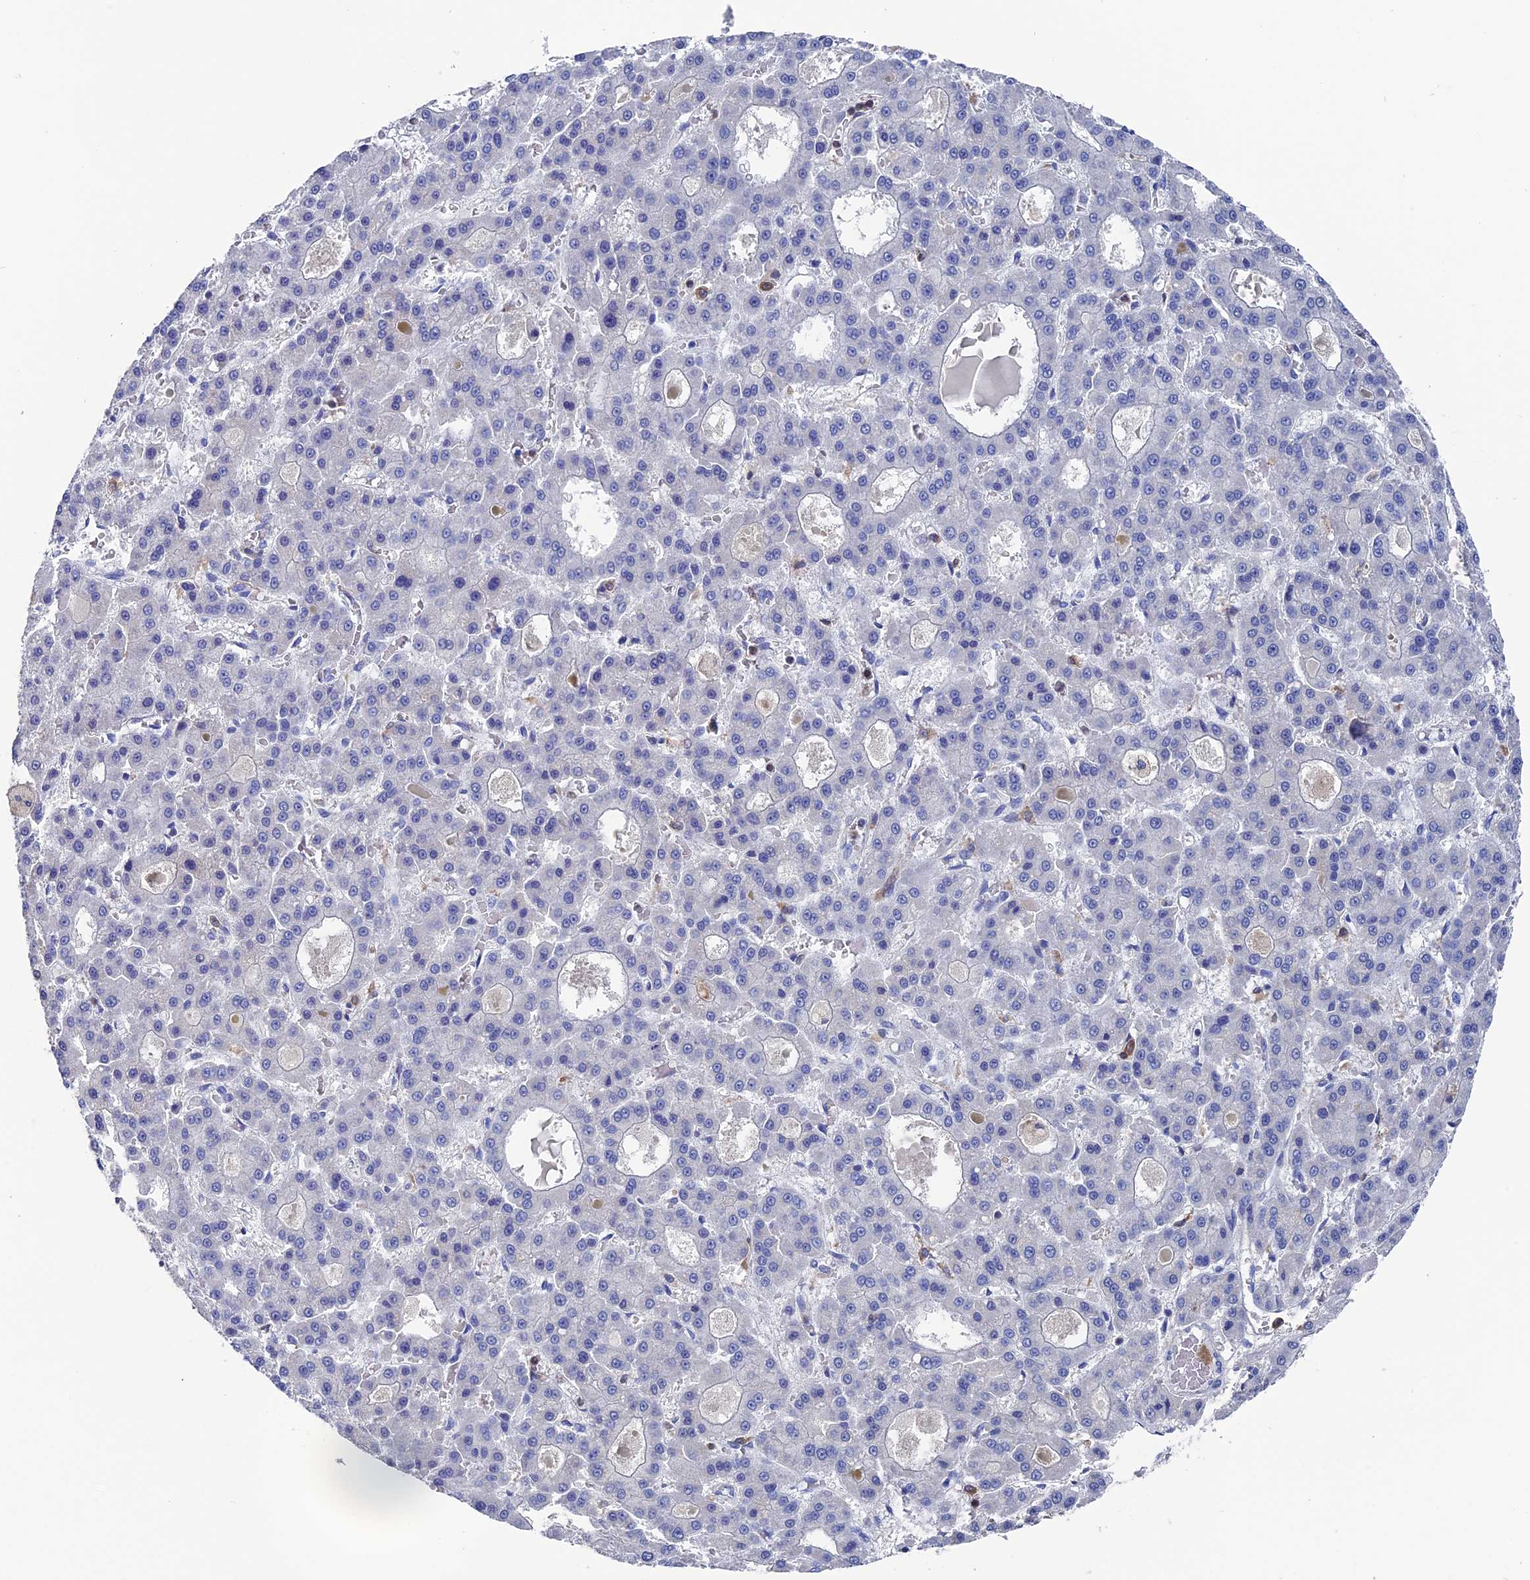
{"staining": {"intensity": "negative", "quantity": "none", "location": "none"}, "tissue": "liver cancer", "cell_type": "Tumor cells", "image_type": "cancer", "snomed": [{"axis": "morphology", "description": "Carcinoma, Hepatocellular, NOS"}, {"axis": "topography", "description": "Liver"}], "caption": "Immunohistochemistry (IHC) of hepatocellular carcinoma (liver) exhibits no staining in tumor cells.", "gene": "TYROBP", "patient": {"sex": "male", "age": 70}}